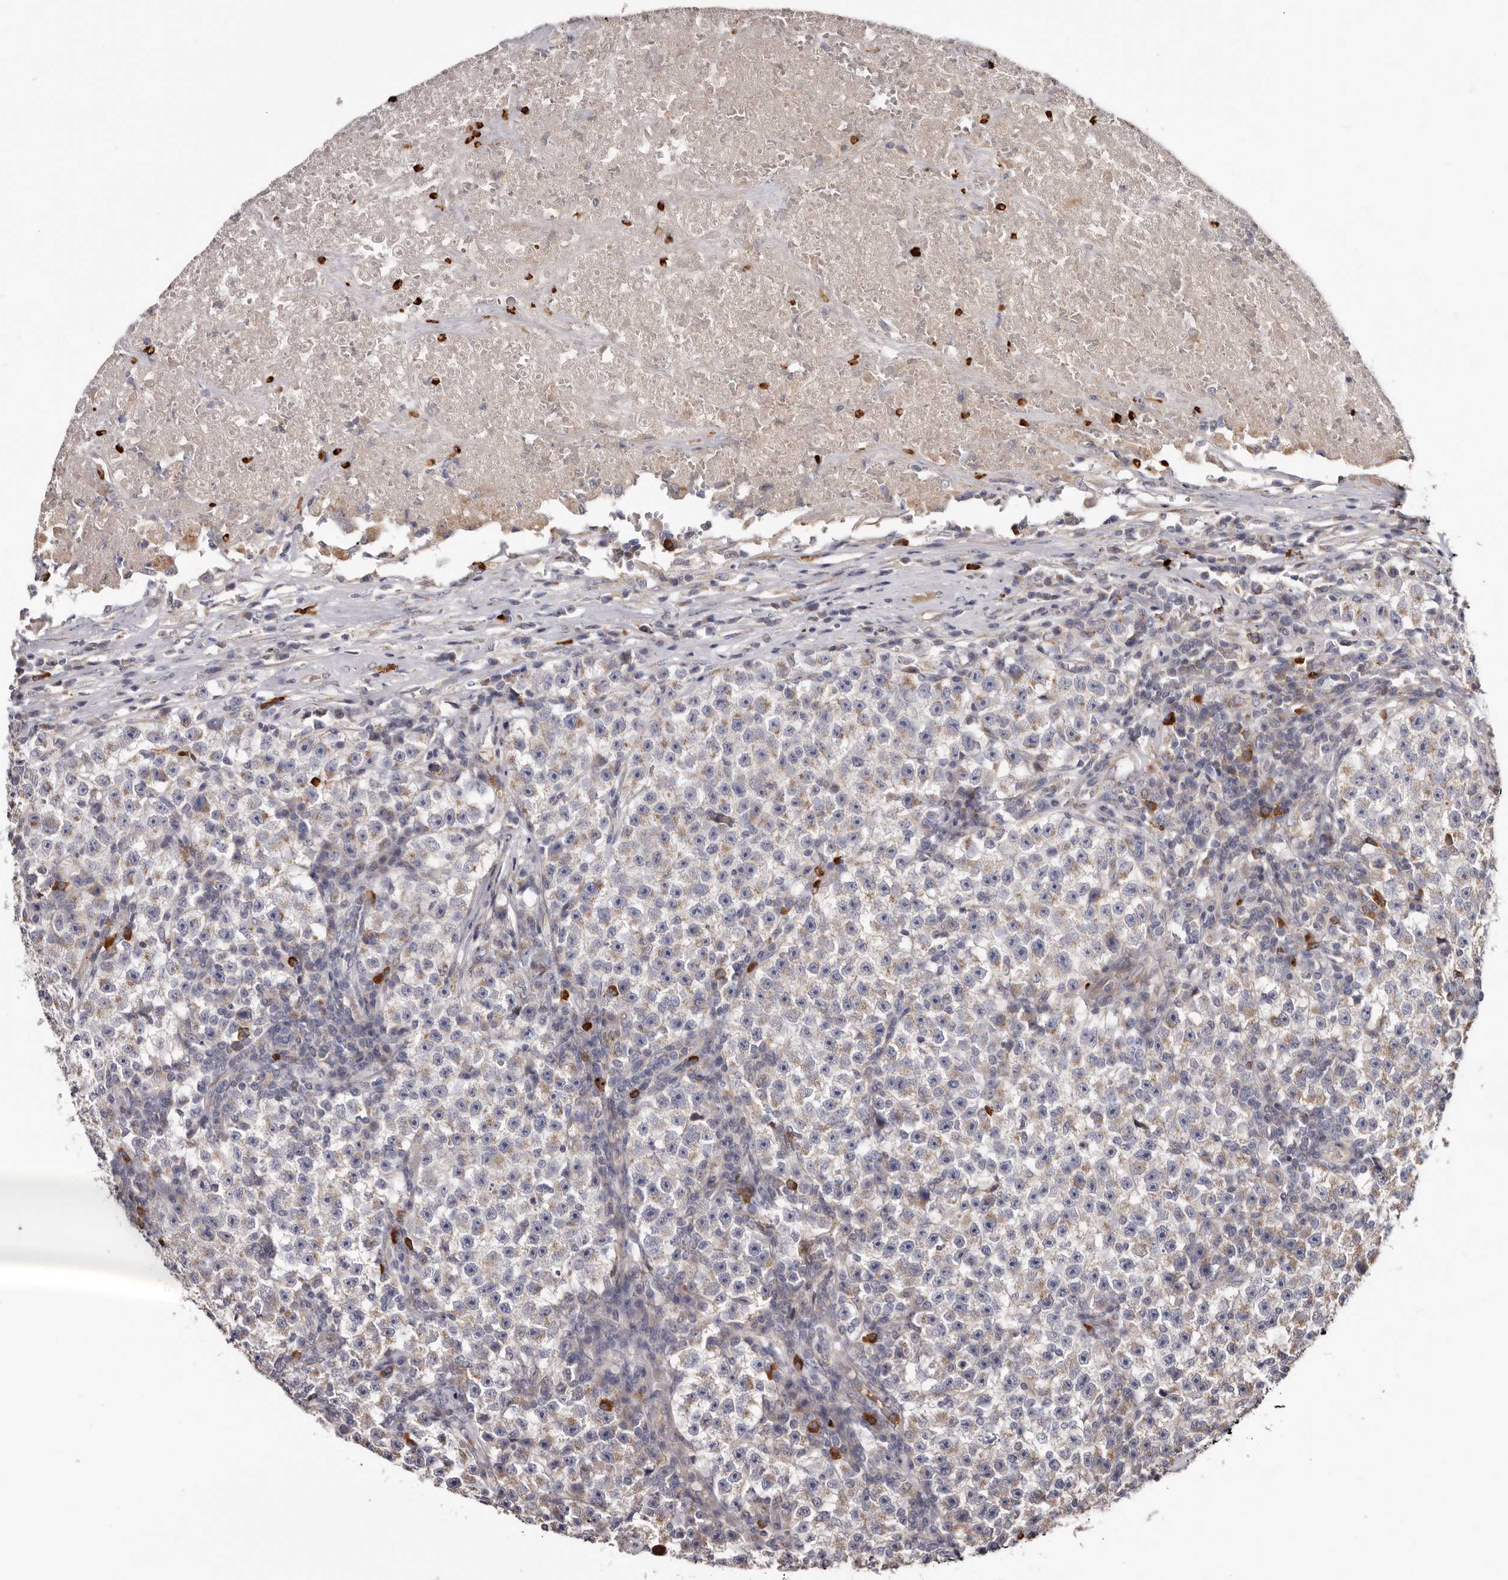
{"staining": {"intensity": "weak", "quantity": "<25%", "location": "cytoplasmic/membranous"}, "tissue": "testis cancer", "cell_type": "Tumor cells", "image_type": "cancer", "snomed": [{"axis": "morphology", "description": "Seminoma, NOS"}, {"axis": "topography", "description": "Testis"}], "caption": "Immunohistochemistry (IHC) photomicrograph of neoplastic tissue: testis cancer stained with DAB (3,3'-diaminobenzidine) displays no significant protein expression in tumor cells.", "gene": "ASIC5", "patient": {"sex": "male", "age": 22}}